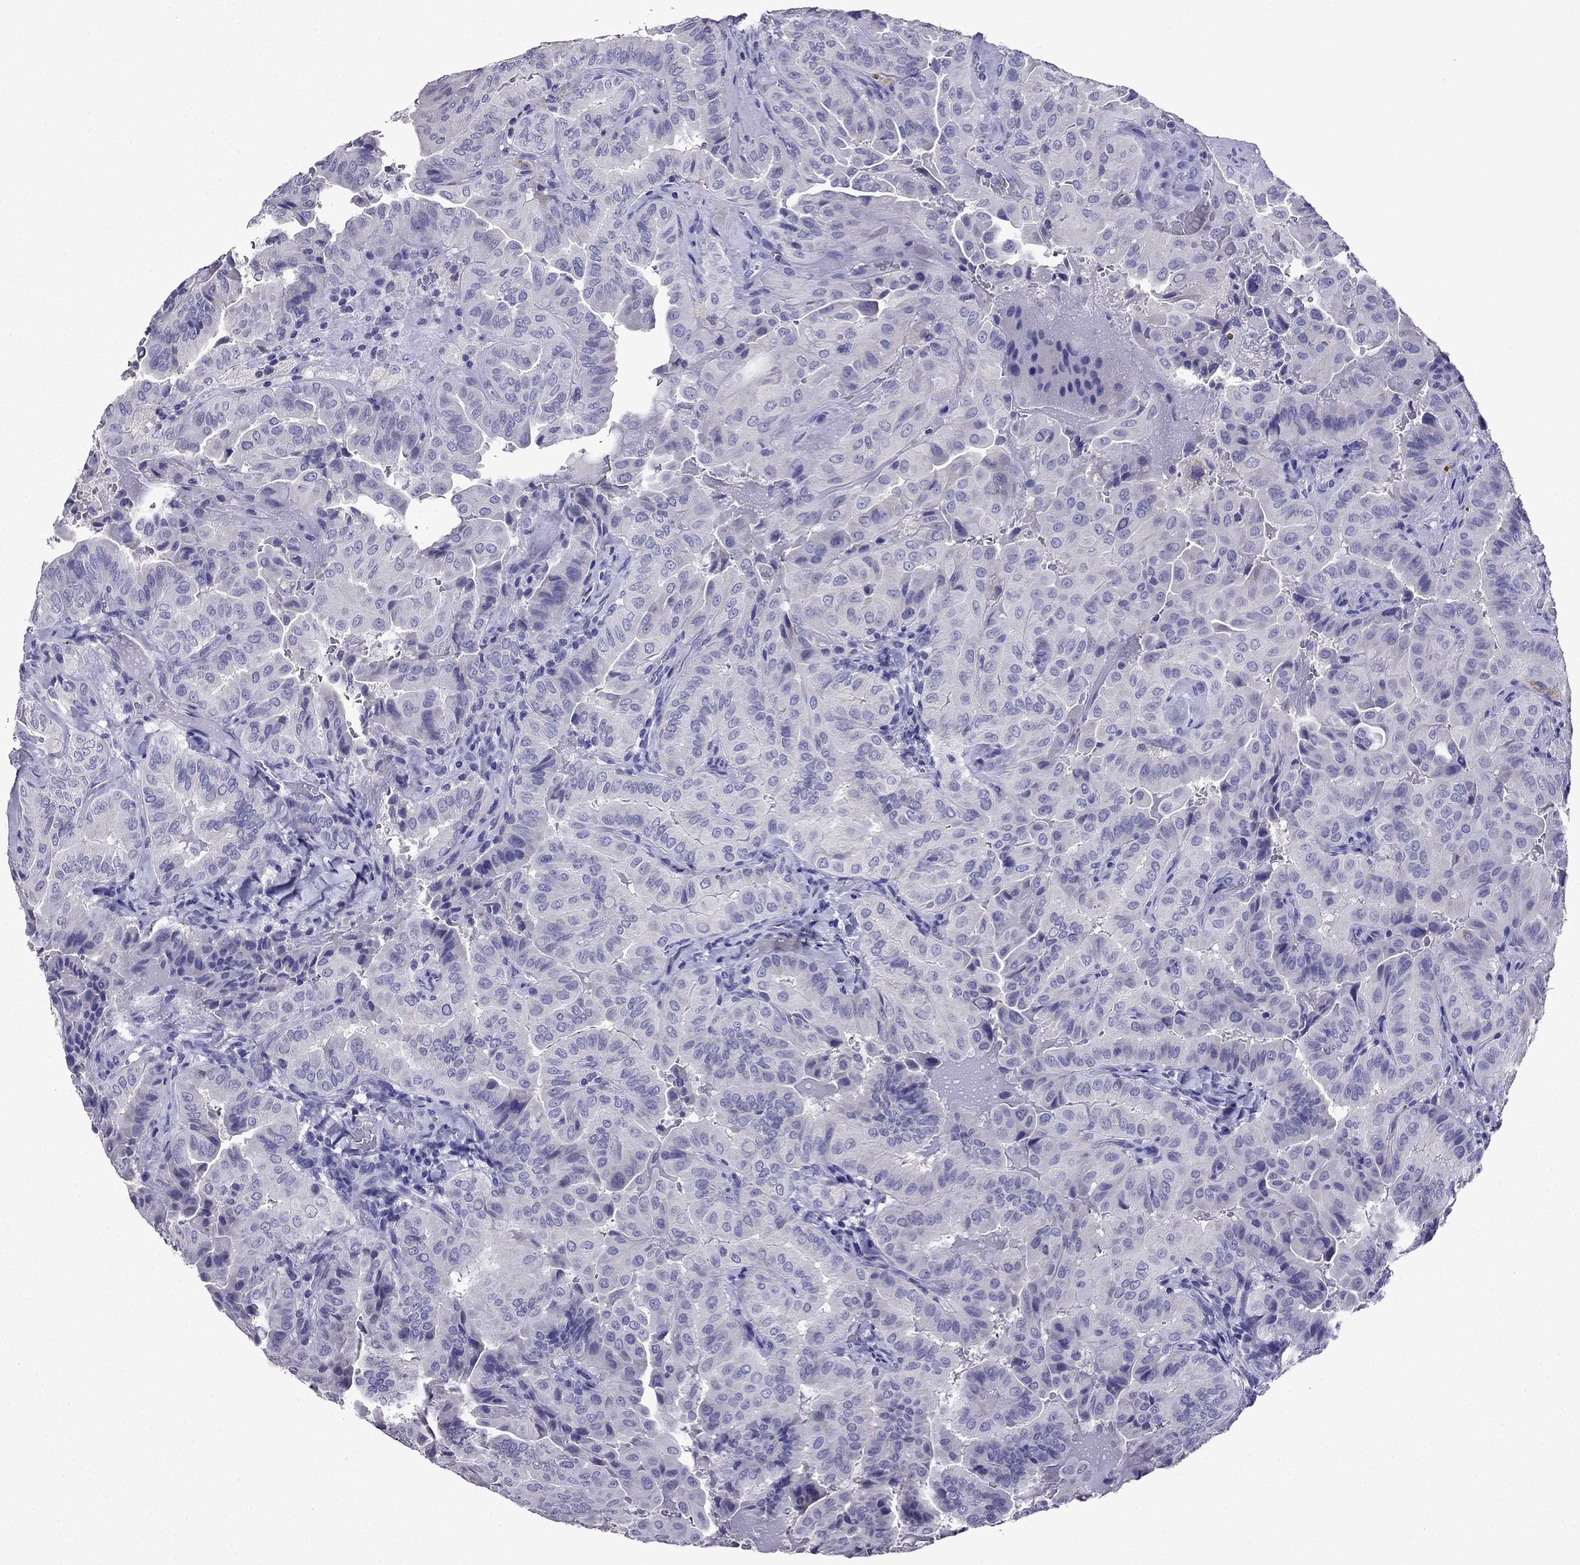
{"staining": {"intensity": "negative", "quantity": "none", "location": "none"}, "tissue": "thyroid cancer", "cell_type": "Tumor cells", "image_type": "cancer", "snomed": [{"axis": "morphology", "description": "Papillary adenocarcinoma, NOS"}, {"axis": "topography", "description": "Thyroid gland"}], "caption": "An image of thyroid papillary adenocarcinoma stained for a protein demonstrates no brown staining in tumor cells.", "gene": "DNAH17", "patient": {"sex": "female", "age": 68}}